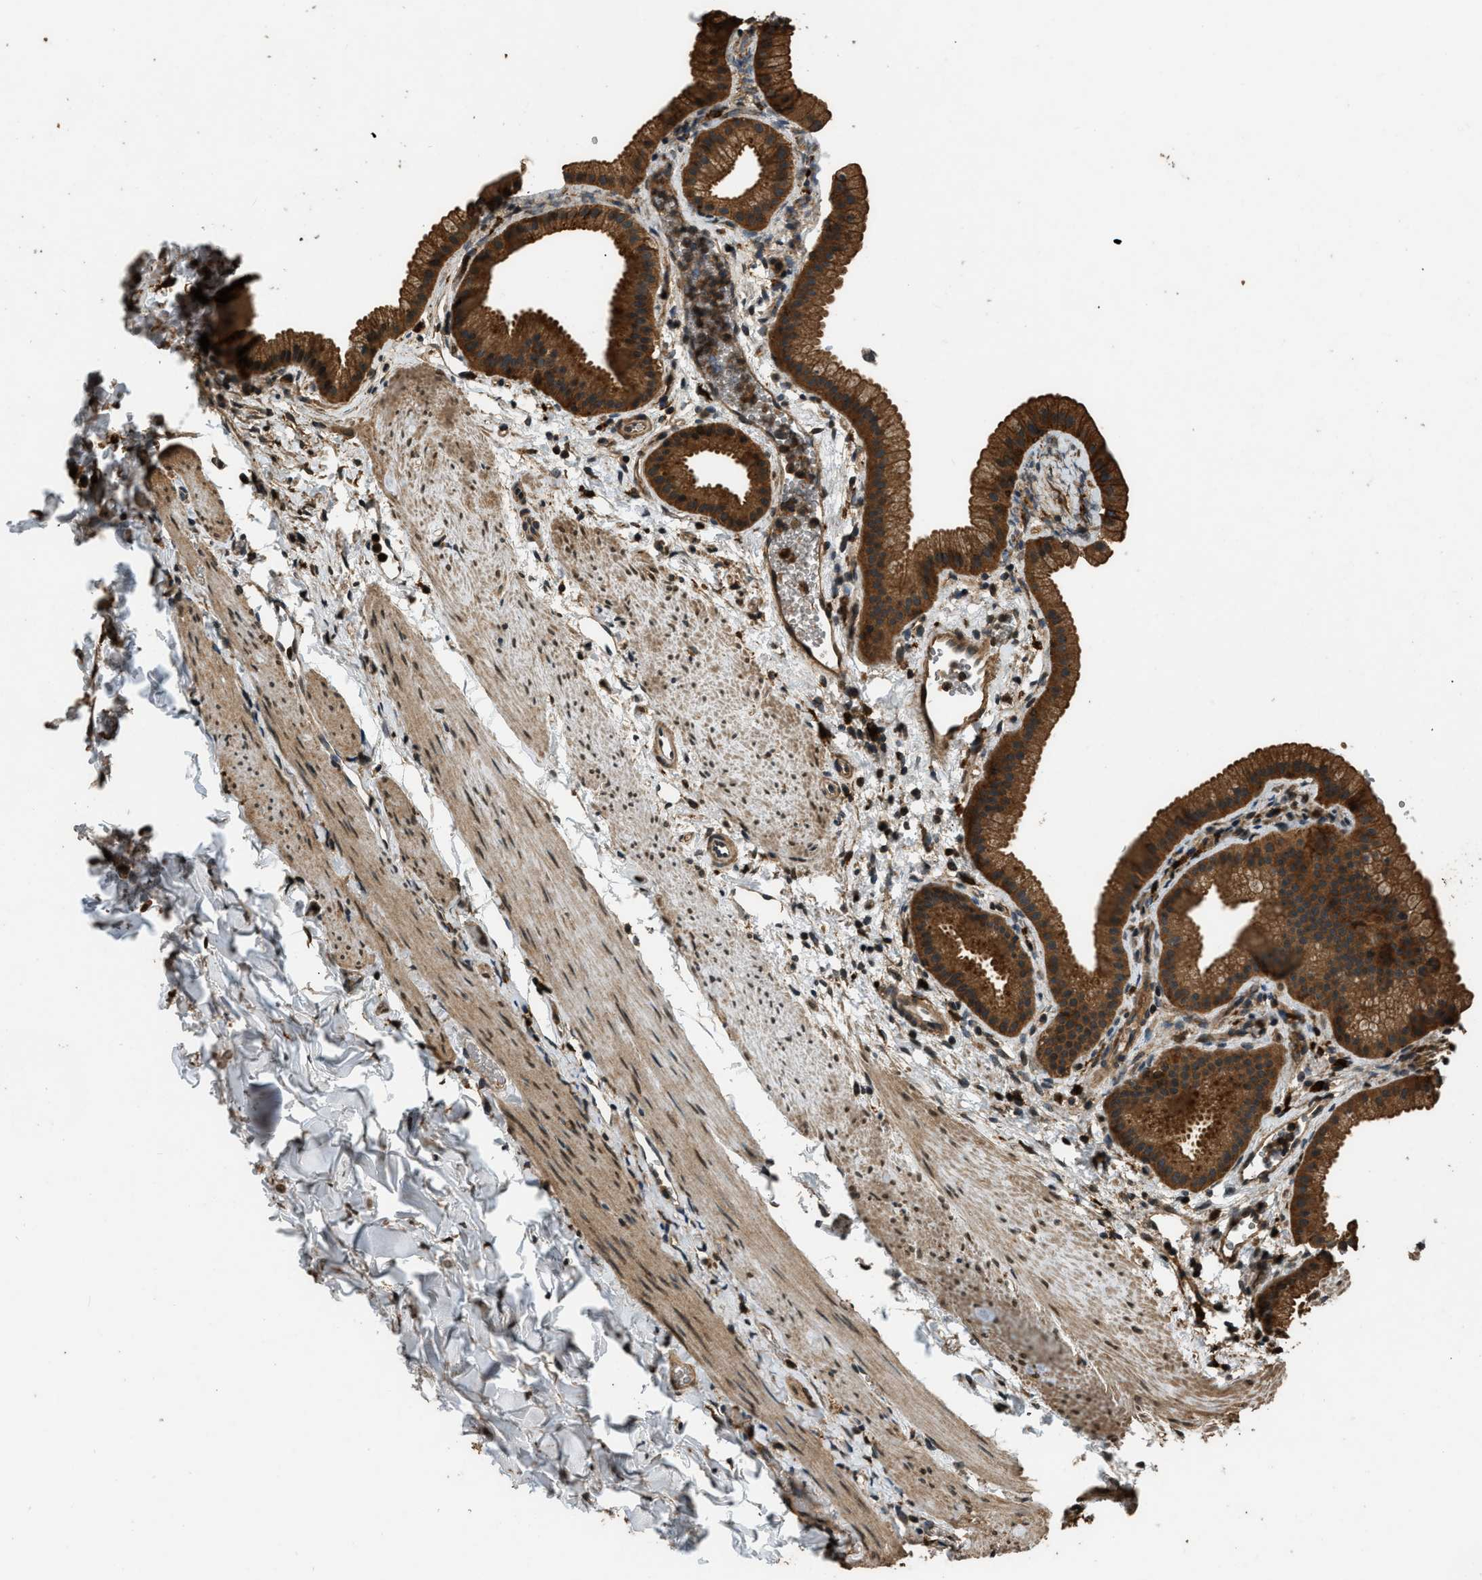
{"staining": {"intensity": "strong", "quantity": ">75%", "location": "cytoplasmic/membranous,nuclear"}, "tissue": "gallbladder", "cell_type": "Glandular cells", "image_type": "normal", "snomed": [{"axis": "morphology", "description": "Normal tissue, NOS"}, {"axis": "topography", "description": "Gallbladder"}], "caption": "Human gallbladder stained with a brown dye shows strong cytoplasmic/membranous,nuclear positive staining in about >75% of glandular cells.", "gene": "RAP2A", "patient": {"sex": "female", "age": 64}}